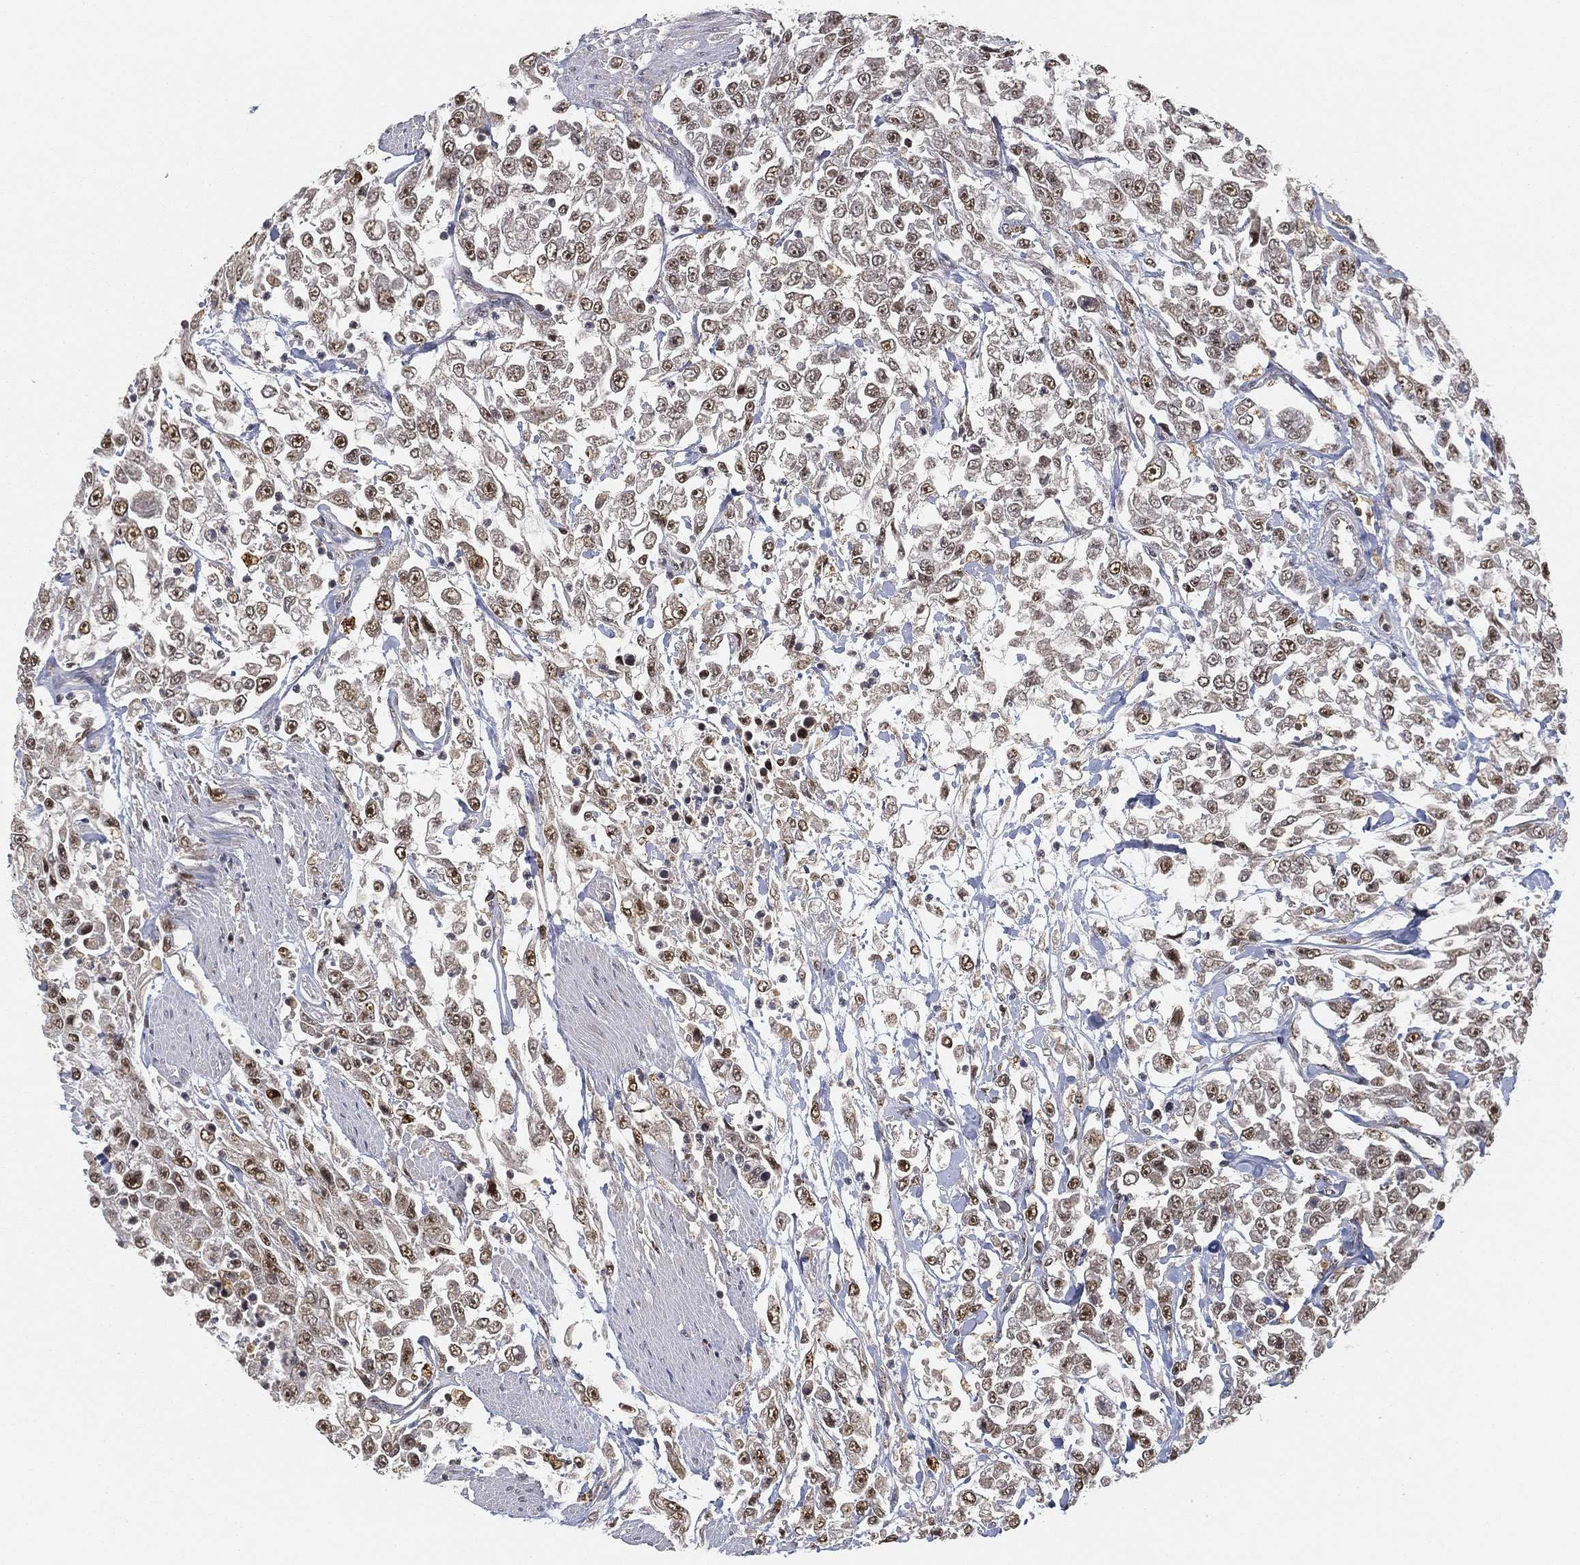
{"staining": {"intensity": "moderate", "quantity": "<25%", "location": "nuclear"}, "tissue": "urothelial cancer", "cell_type": "Tumor cells", "image_type": "cancer", "snomed": [{"axis": "morphology", "description": "Urothelial carcinoma, High grade"}, {"axis": "topography", "description": "Urinary bladder"}], "caption": "High-grade urothelial carcinoma stained with a protein marker displays moderate staining in tumor cells.", "gene": "WDR26", "patient": {"sex": "male", "age": 46}}